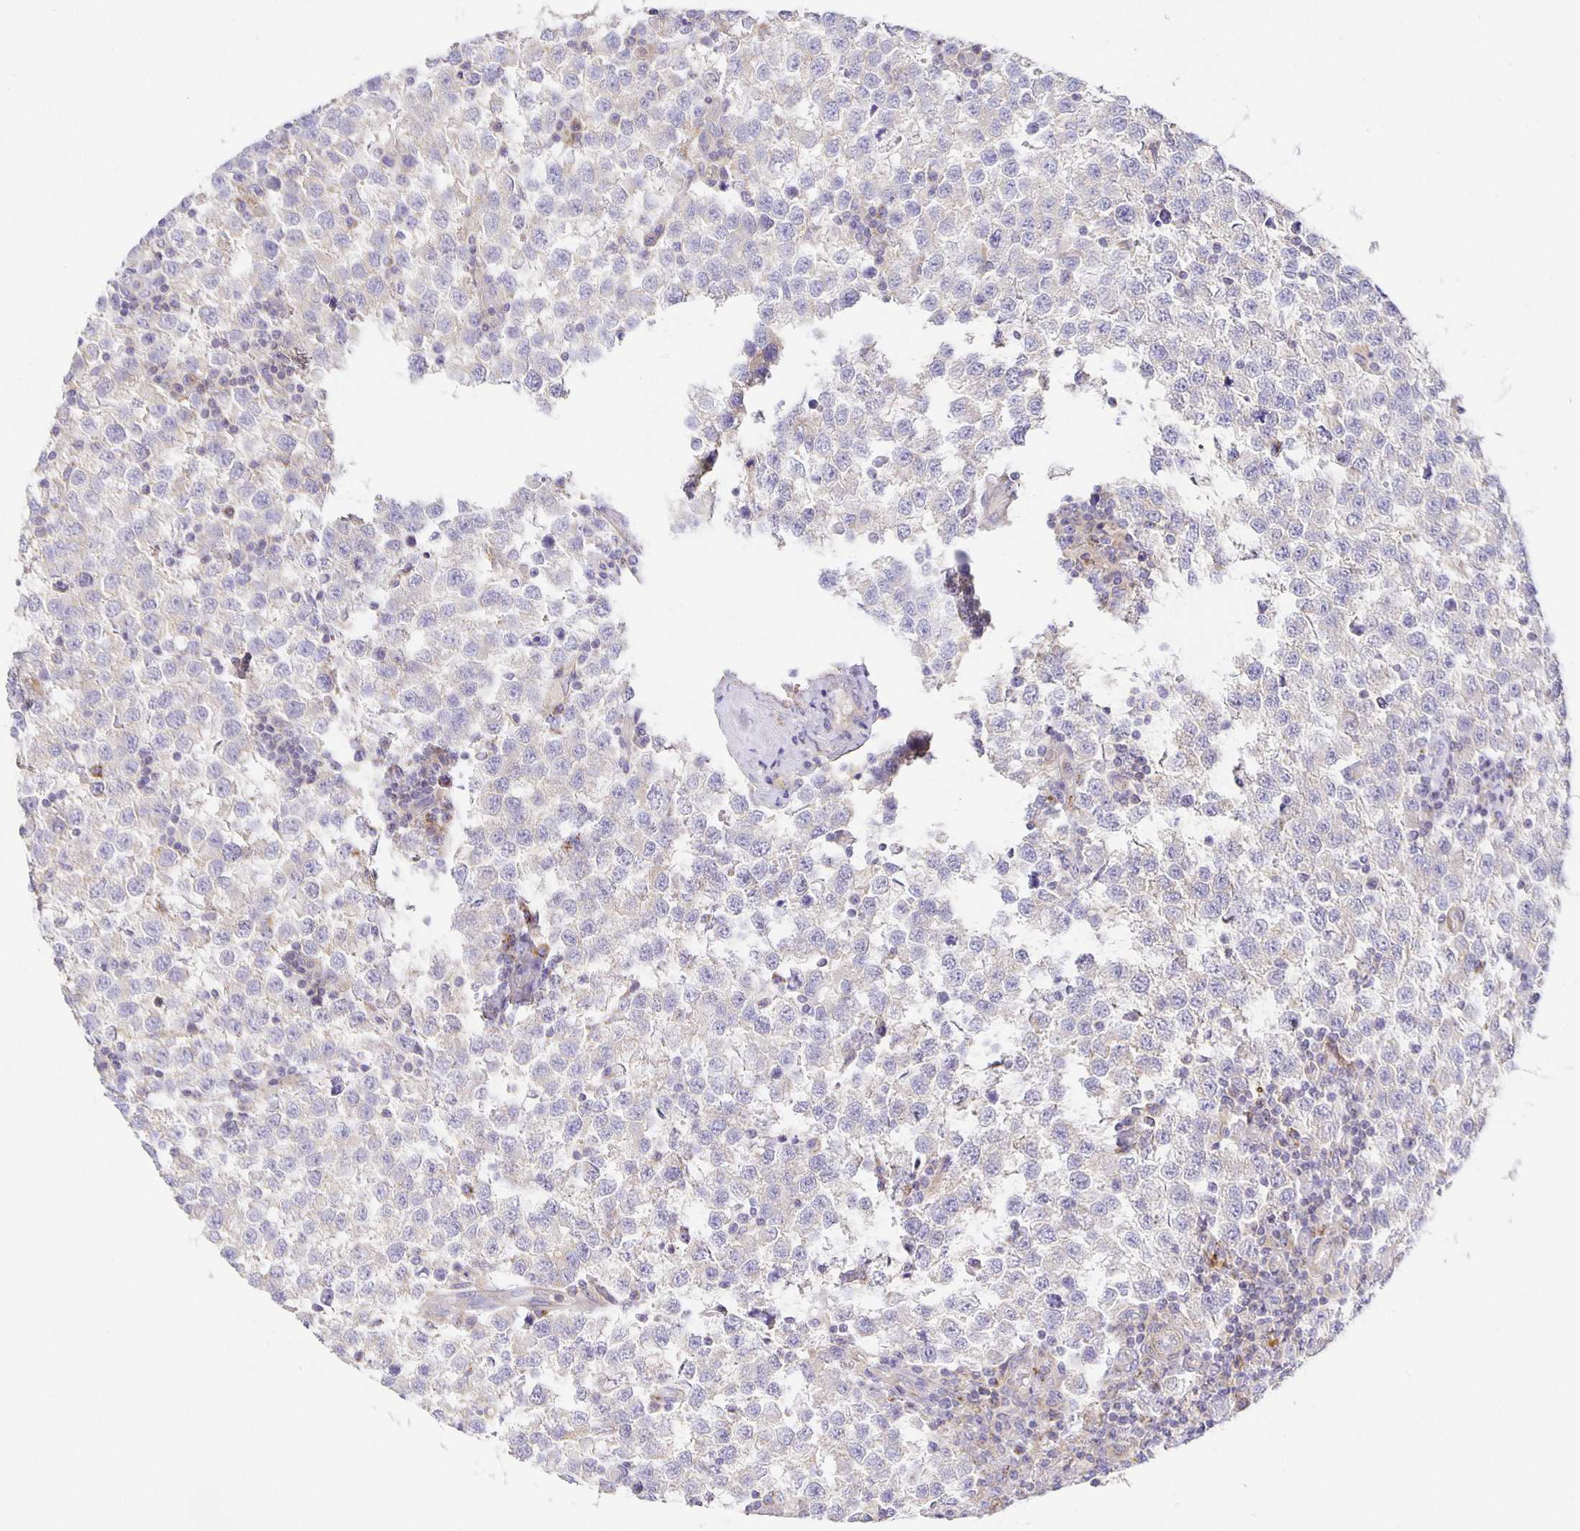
{"staining": {"intensity": "negative", "quantity": "none", "location": "none"}, "tissue": "testis cancer", "cell_type": "Tumor cells", "image_type": "cancer", "snomed": [{"axis": "morphology", "description": "Seminoma, NOS"}, {"axis": "topography", "description": "Testis"}], "caption": "High magnification brightfield microscopy of testis cancer stained with DAB (brown) and counterstained with hematoxylin (blue): tumor cells show no significant expression. (Brightfield microscopy of DAB immunohistochemistry (IHC) at high magnification).", "gene": "FLRT3", "patient": {"sex": "male", "age": 34}}